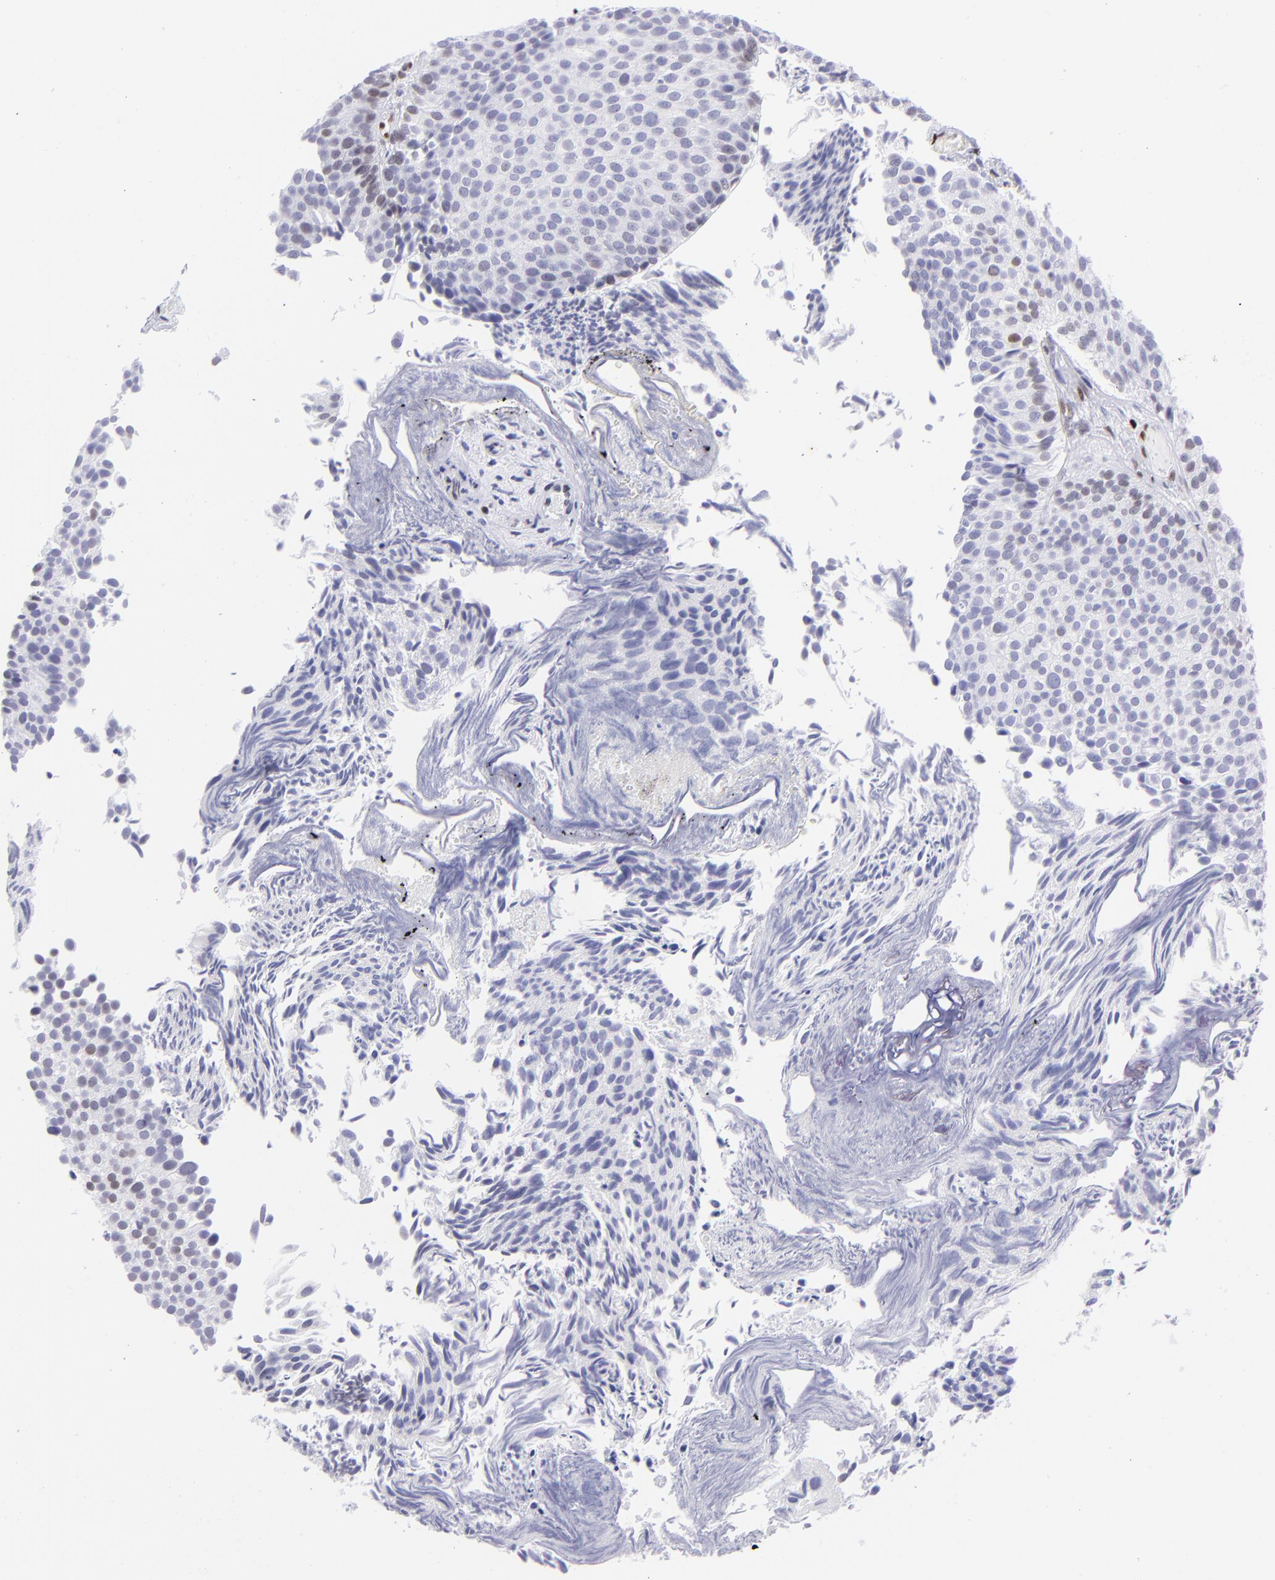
{"staining": {"intensity": "weak", "quantity": "<25%", "location": "nuclear"}, "tissue": "urothelial cancer", "cell_type": "Tumor cells", "image_type": "cancer", "snomed": [{"axis": "morphology", "description": "Urothelial carcinoma, Low grade"}, {"axis": "topography", "description": "Urinary bladder"}], "caption": "The histopathology image reveals no significant staining in tumor cells of urothelial carcinoma (low-grade).", "gene": "ETS1", "patient": {"sex": "male", "age": 84}}